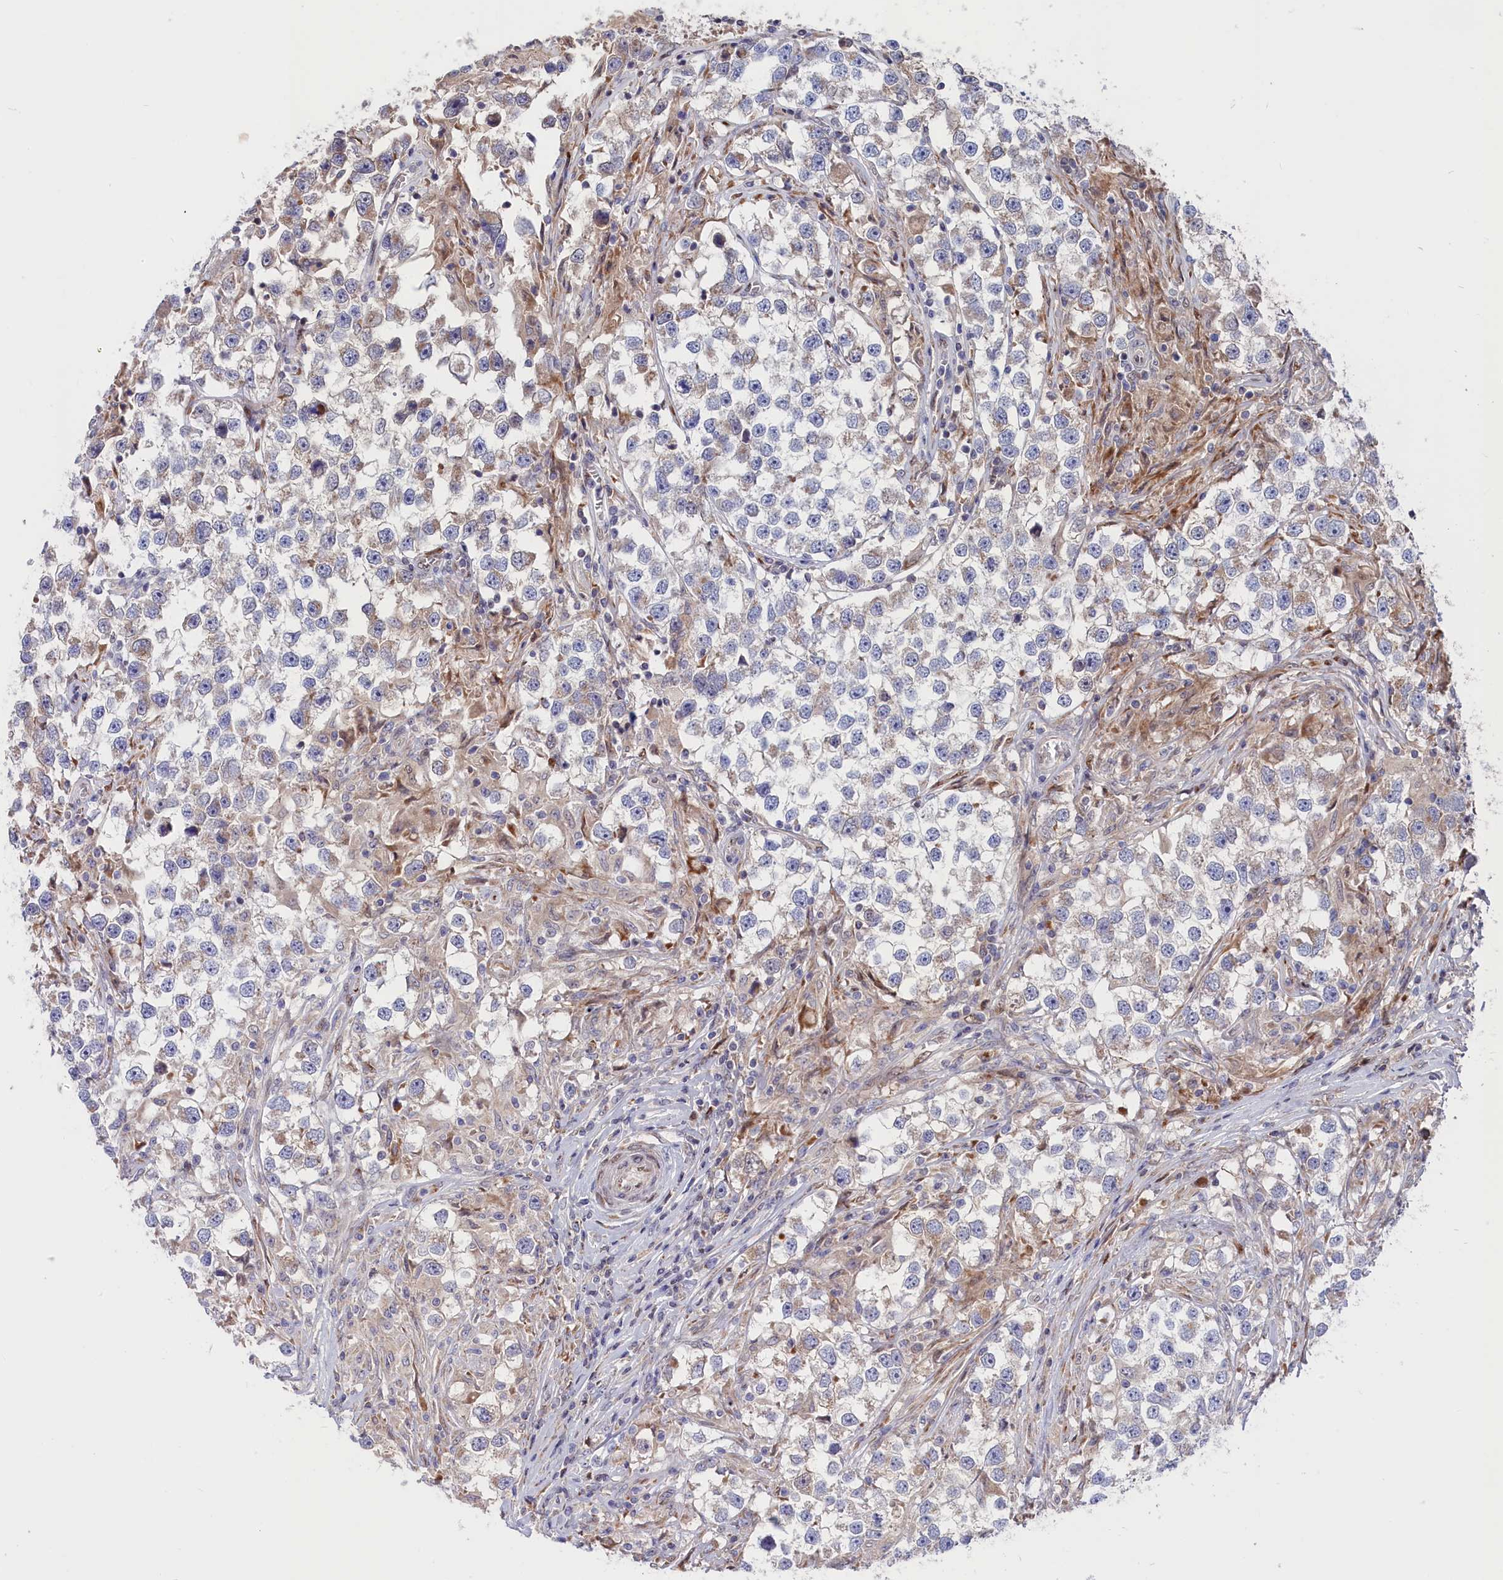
{"staining": {"intensity": "negative", "quantity": "none", "location": "none"}, "tissue": "testis cancer", "cell_type": "Tumor cells", "image_type": "cancer", "snomed": [{"axis": "morphology", "description": "Seminoma, NOS"}, {"axis": "topography", "description": "Testis"}], "caption": "This is a image of IHC staining of testis cancer, which shows no expression in tumor cells.", "gene": "CHST12", "patient": {"sex": "male", "age": 46}}